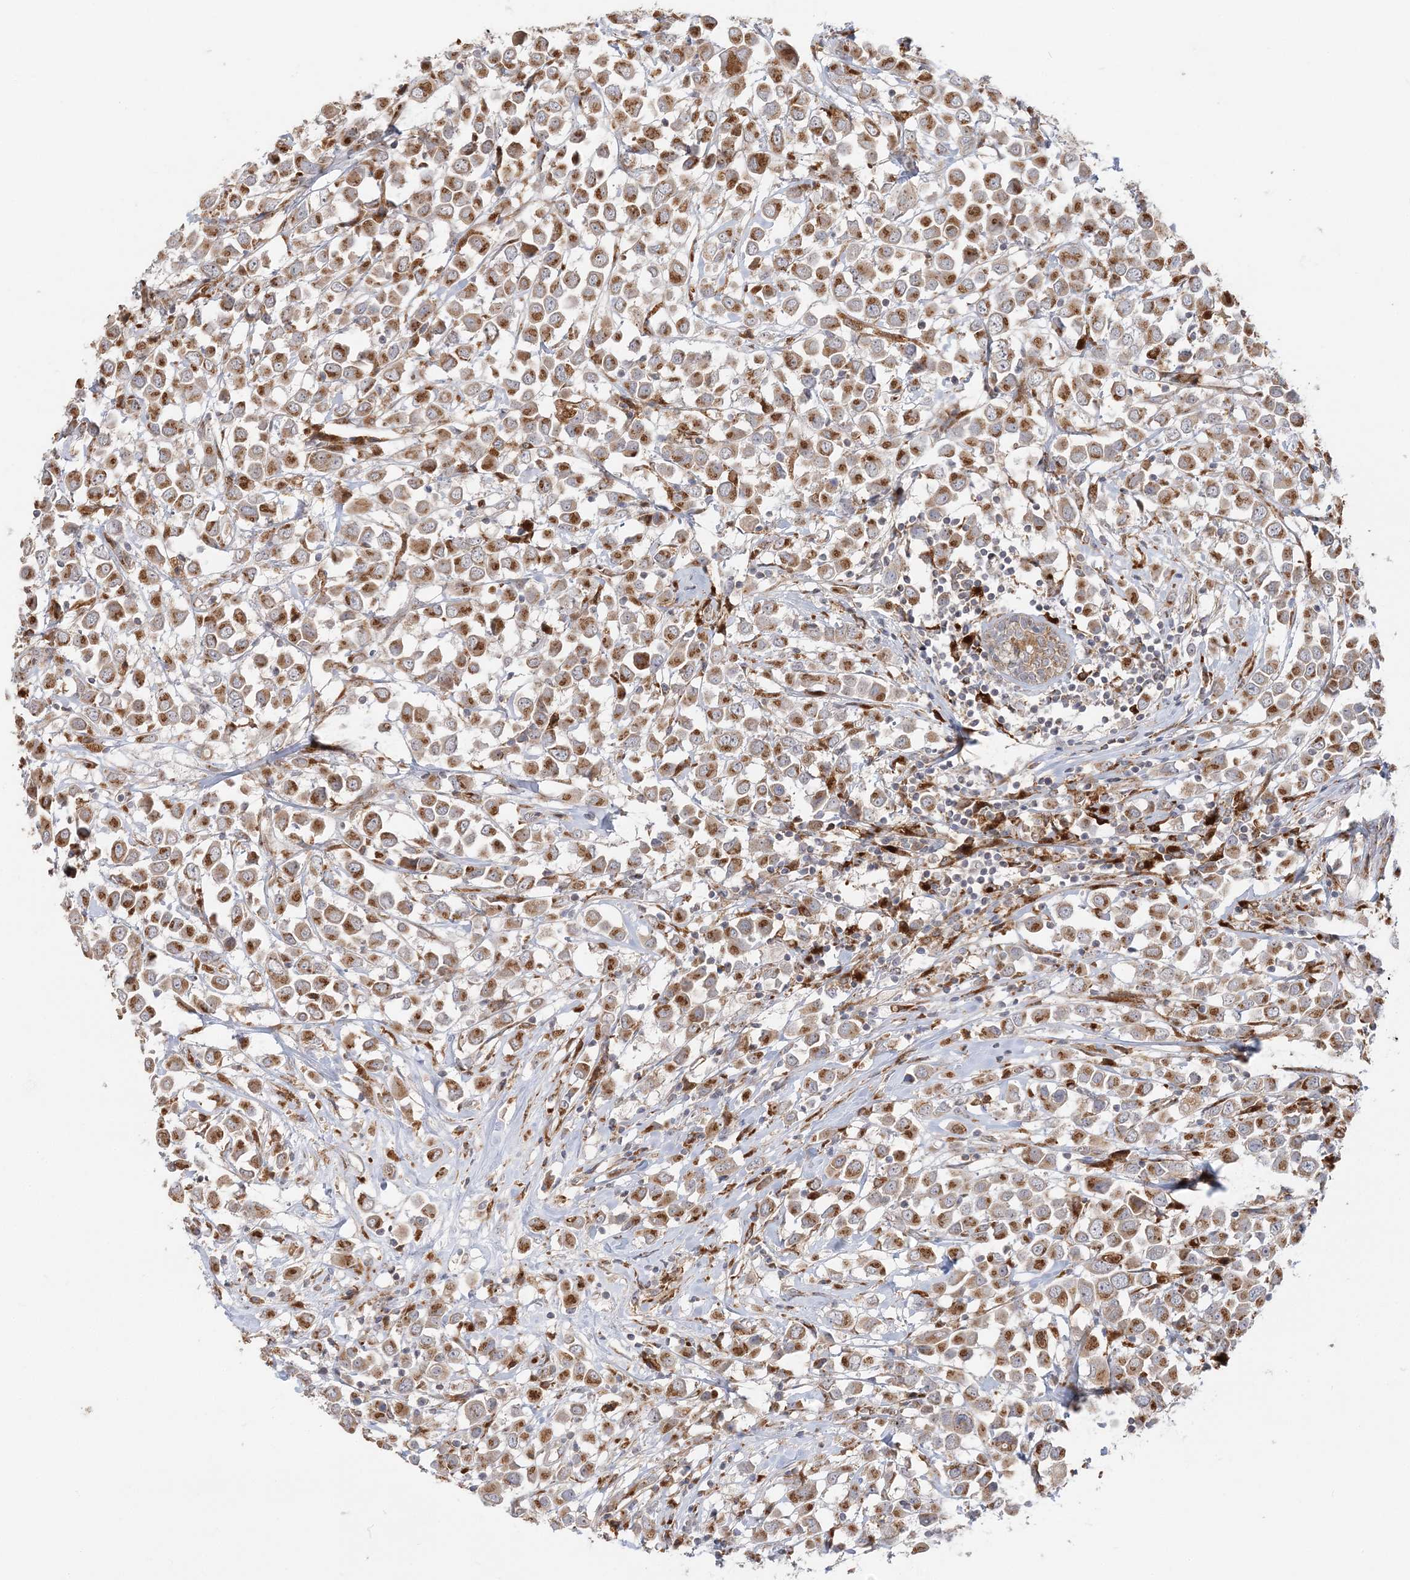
{"staining": {"intensity": "moderate", "quantity": ">75%", "location": "cytoplasmic/membranous"}, "tissue": "breast cancer", "cell_type": "Tumor cells", "image_type": "cancer", "snomed": [{"axis": "morphology", "description": "Duct carcinoma"}, {"axis": "topography", "description": "Breast"}], "caption": "This image displays immunohistochemistry staining of human breast cancer, with medium moderate cytoplasmic/membranous staining in about >75% of tumor cells.", "gene": "ABCC3", "patient": {"sex": "female", "age": 61}}